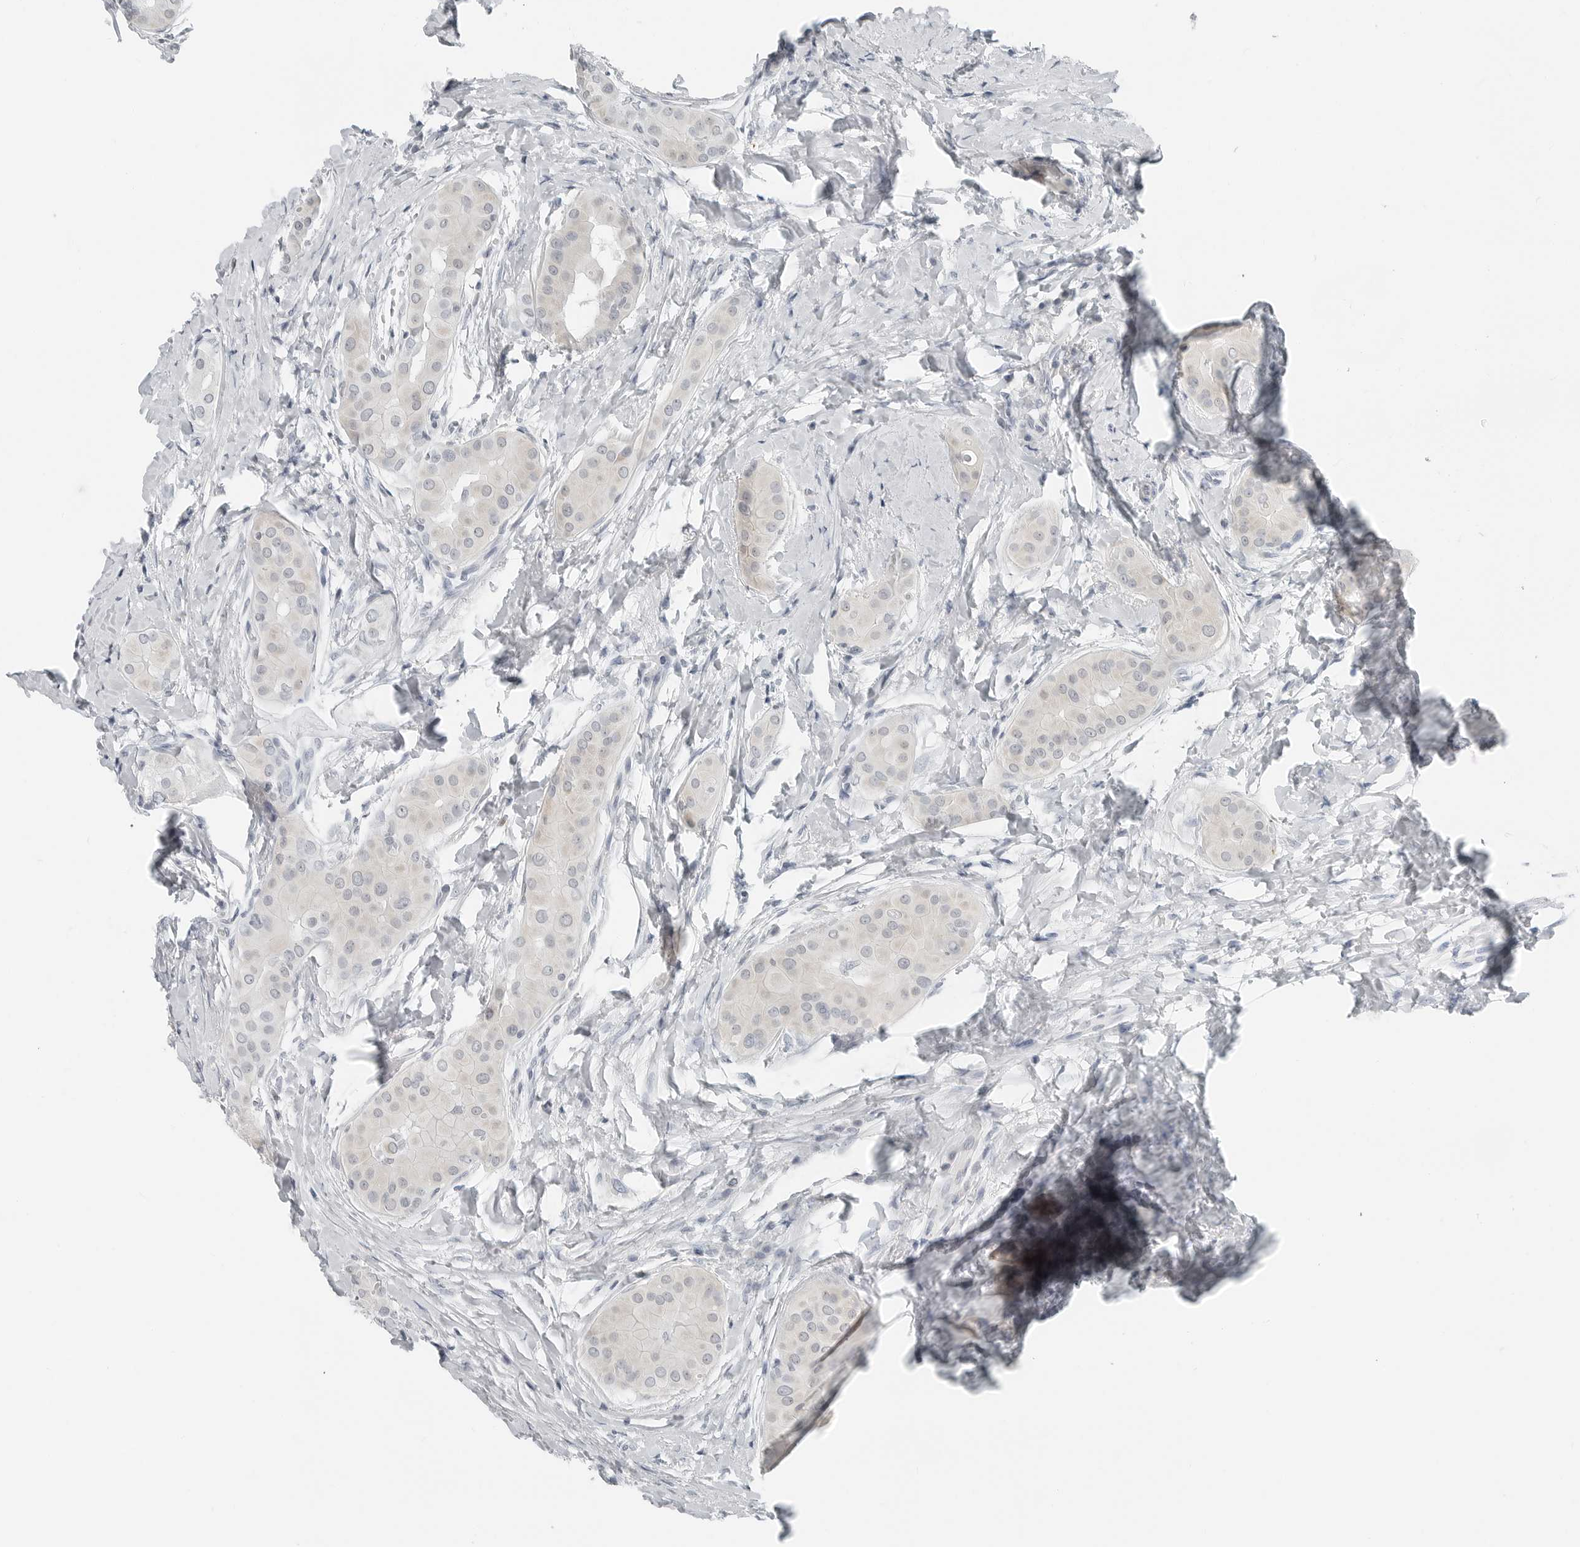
{"staining": {"intensity": "negative", "quantity": "none", "location": "none"}, "tissue": "thyroid cancer", "cell_type": "Tumor cells", "image_type": "cancer", "snomed": [{"axis": "morphology", "description": "Papillary adenocarcinoma, NOS"}, {"axis": "topography", "description": "Thyroid gland"}], "caption": "Thyroid cancer (papillary adenocarcinoma) was stained to show a protein in brown. There is no significant positivity in tumor cells.", "gene": "XIRP1", "patient": {"sex": "male", "age": 33}}